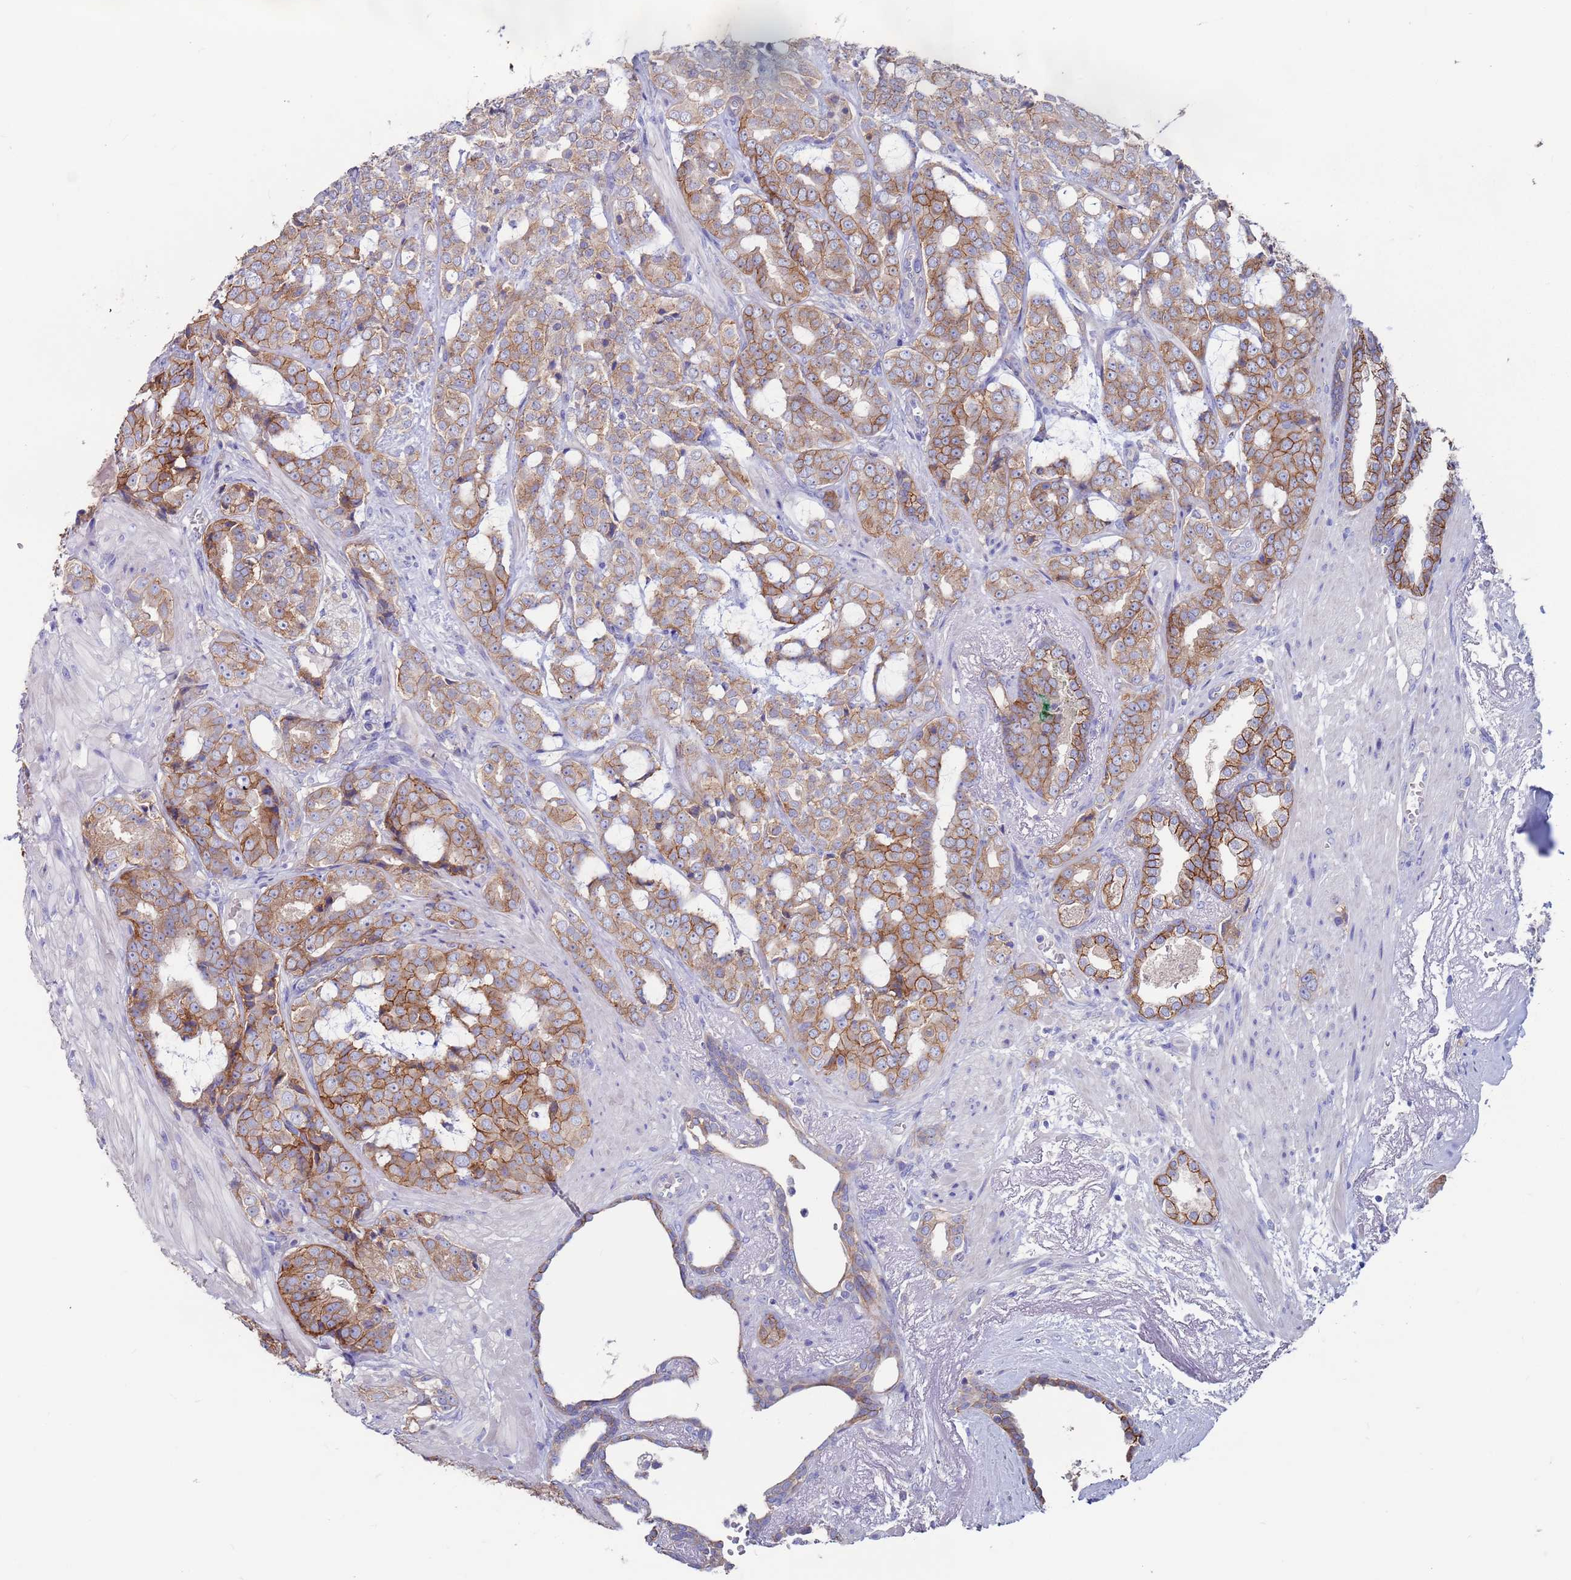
{"staining": {"intensity": "strong", "quantity": ">75%", "location": "cytoplasmic/membranous"}, "tissue": "prostate cancer", "cell_type": "Tumor cells", "image_type": "cancer", "snomed": [{"axis": "morphology", "description": "Adenocarcinoma, High grade"}, {"axis": "topography", "description": "Prostate"}], "caption": "Immunohistochemical staining of human prostate cancer (high-grade adenocarcinoma) reveals strong cytoplasmic/membranous protein positivity in approximately >75% of tumor cells. (brown staining indicates protein expression, while blue staining denotes nuclei).", "gene": "KRTCAP3", "patient": {"sex": "male", "age": 71}}